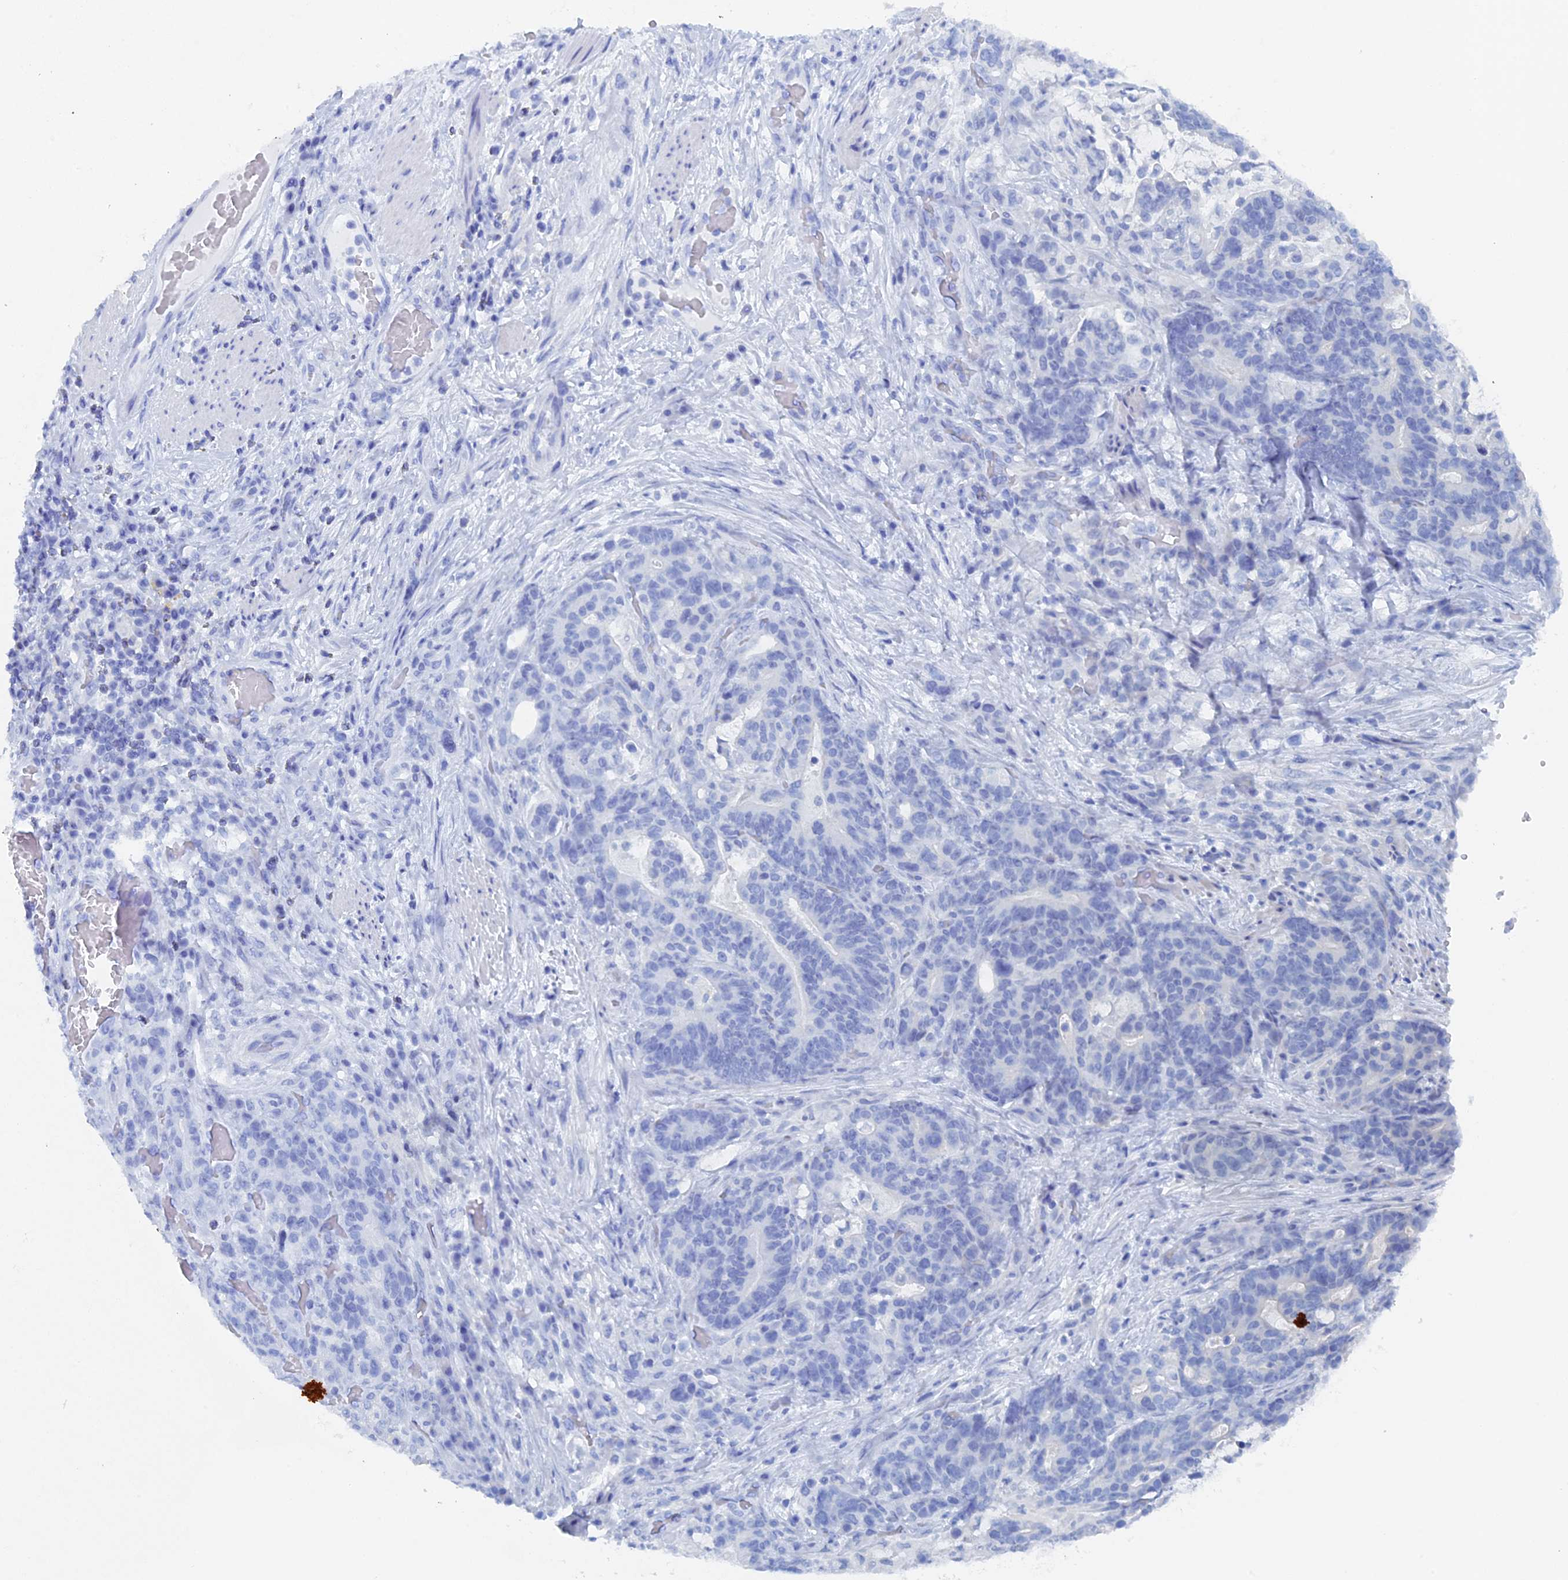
{"staining": {"intensity": "negative", "quantity": "none", "location": "none"}, "tissue": "stomach cancer", "cell_type": "Tumor cells", "image_type": "cancer", "snomed": [{"axis": "morphology", "description": "Normal tissue, NOS"}, {"axis": "morphology", "description": "Adenocarcinoma, NOS"}, {"axis": "topography", "description": "Stomach"}], "caption": "Human stomach cancer (adenocarcinoma) stained for a protein using immunohistochemistry (IHC) exhibits no staining in tumor cells.", "gene": "ELOVL6", "patient": {"sex": "female", "age": 64}}